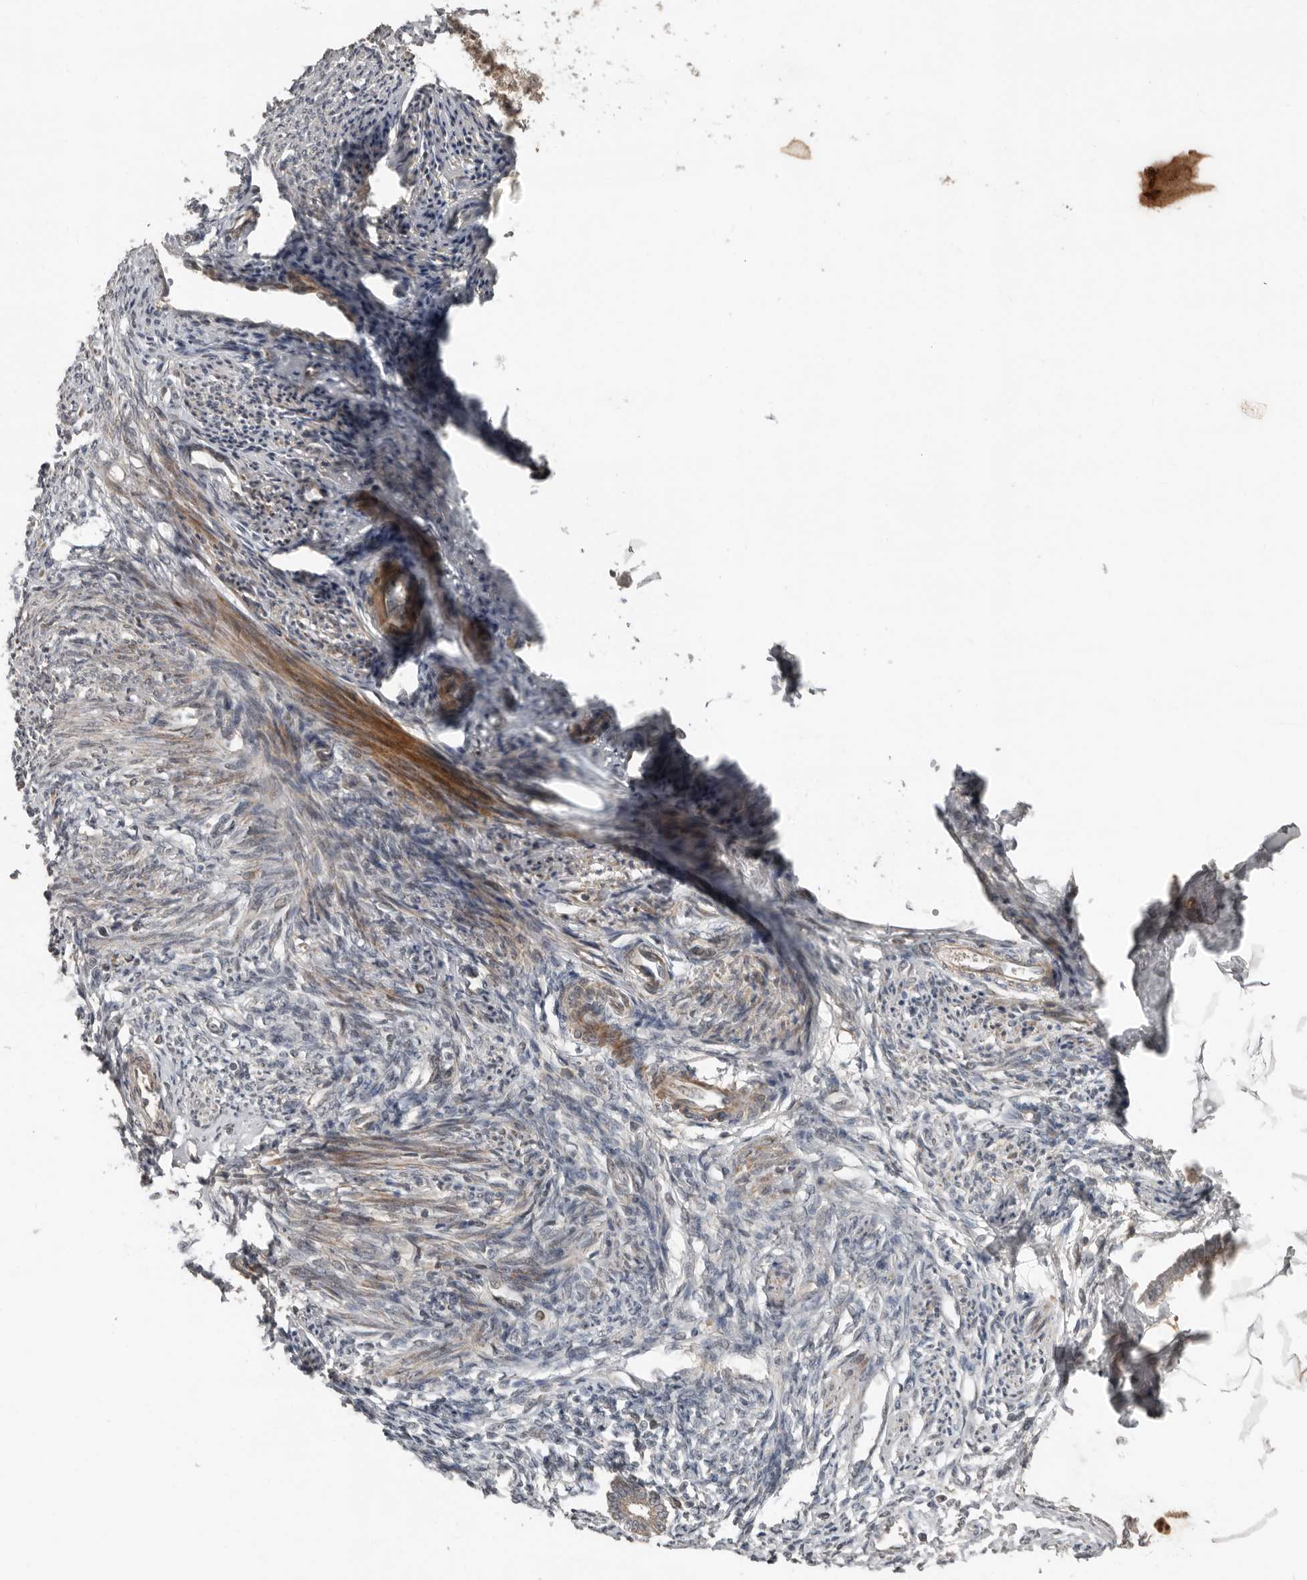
{"staining": {"intensity": "negative", "quantity": "none", "location": "none"}, "tissue": "endometrium", "cell_type": "Cells in endometrial stroma", "image_type": "normal", "snomed": [{"axis": "morphology", "description": "Normal tissue, NOS"}, {"axis": "topography", "description": "Endometrium"}], "caption": "Immunohistochemistry histopathology image of normal endometrium: endometrium stained with DAB (3,3'-diaminobenzidine) demonstrates no significant protein positivity in cells in endometrial stroma.", "gene": "SLC6A7", "patient": {"sex": "female", "age": 56}}